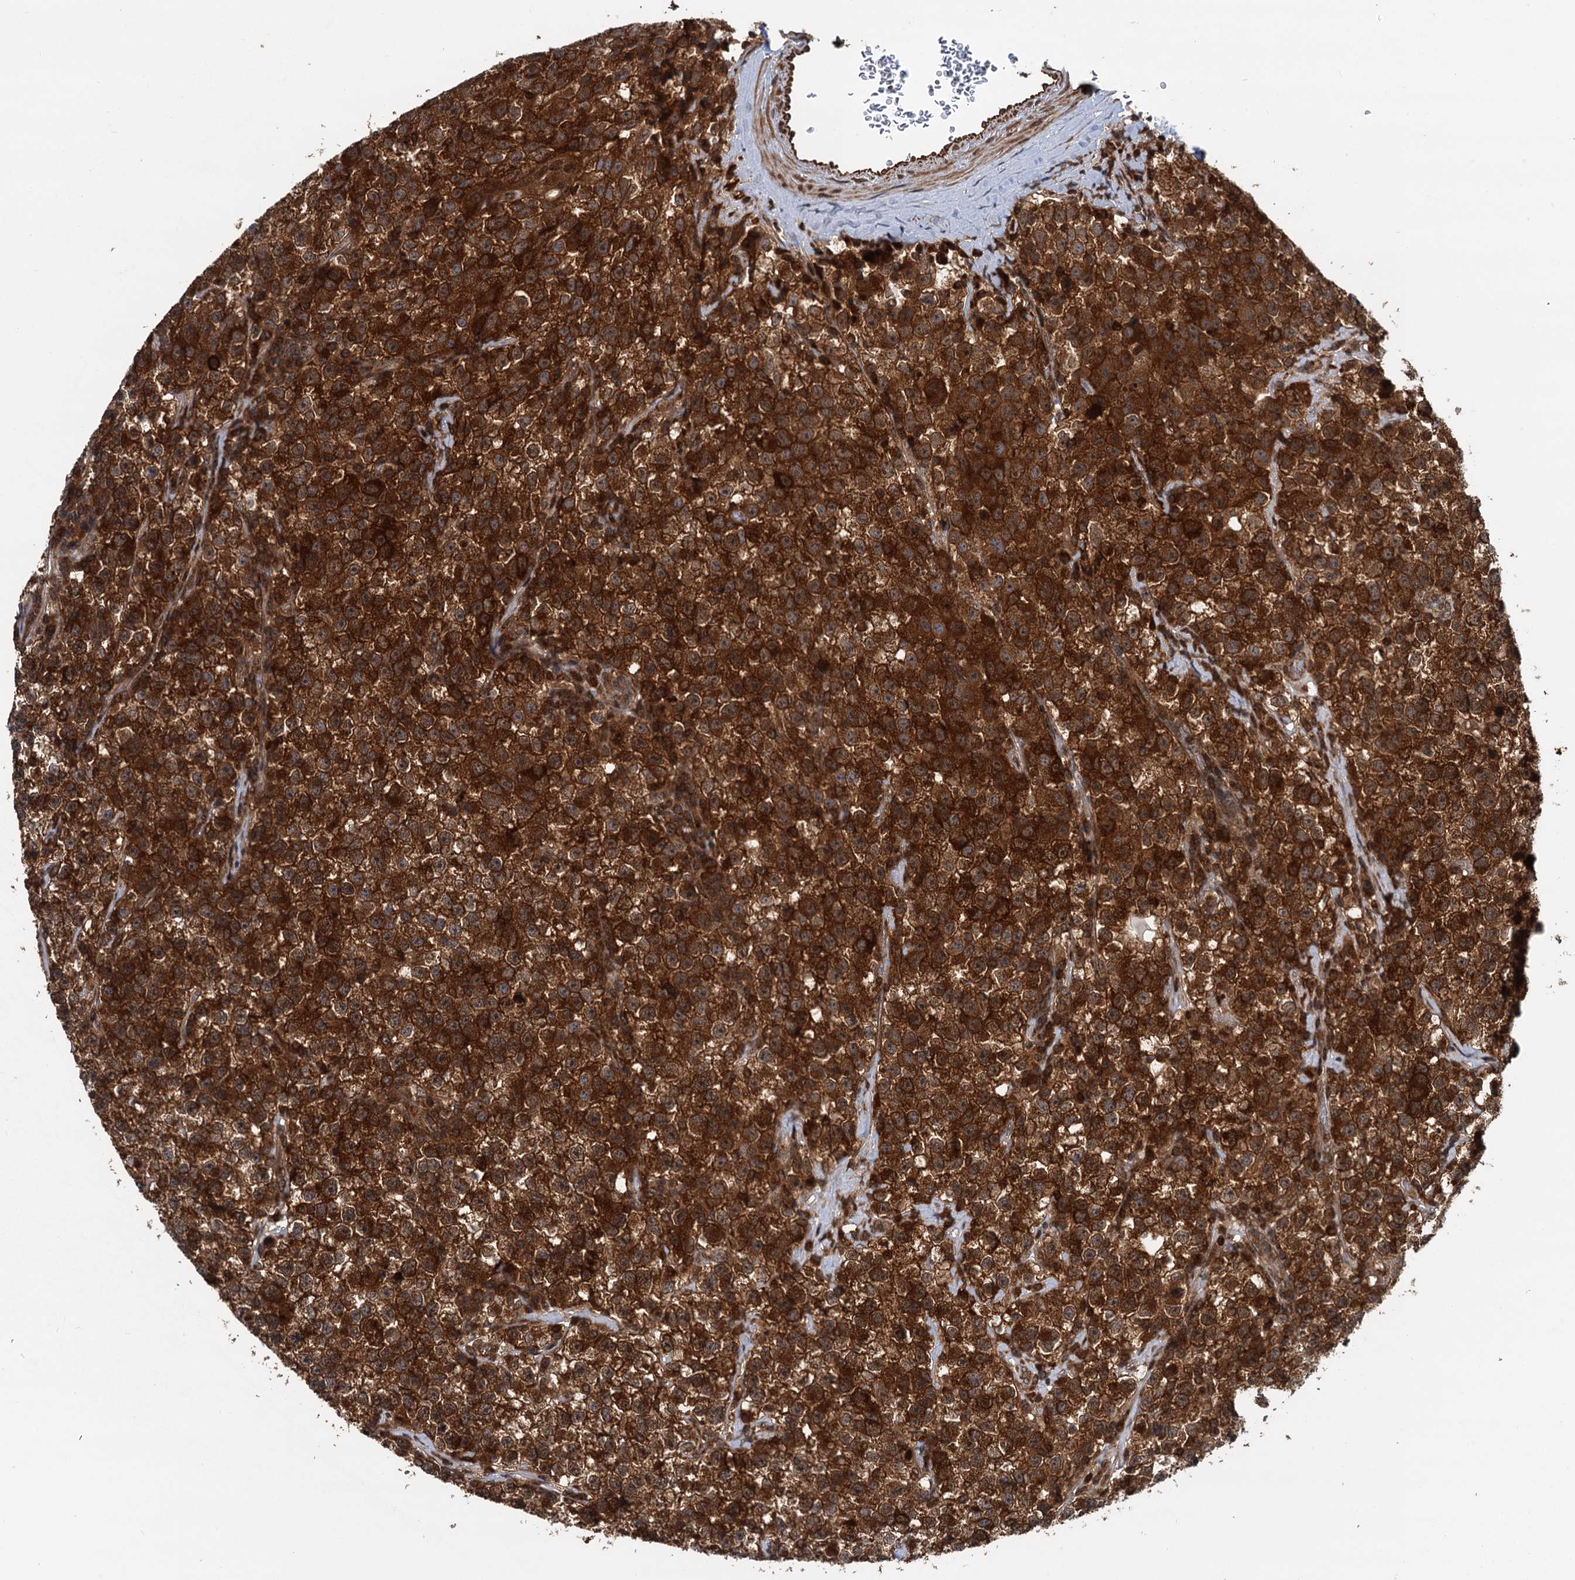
{"staining": {"intensity": "strong", "quantity": ">75%", "location": "cytoplasmic/membranous"}, "tissue": "testis cancer", "cell_type": "Tumor cells", "image_type": "cancer", "snomed": [{"axis": "morphology", "description": "Seminoma, NOS"}, {"axis": "topography", "description": "Testis"}], "caption": "Strong cytoplasmic/membranous staining for a protein is appreciated in about >75% of tumor cells of seminoma (testis) using immunohistochemistry.", "gene": "STUB1", "patient": {"sex": "male", "age": 22}}